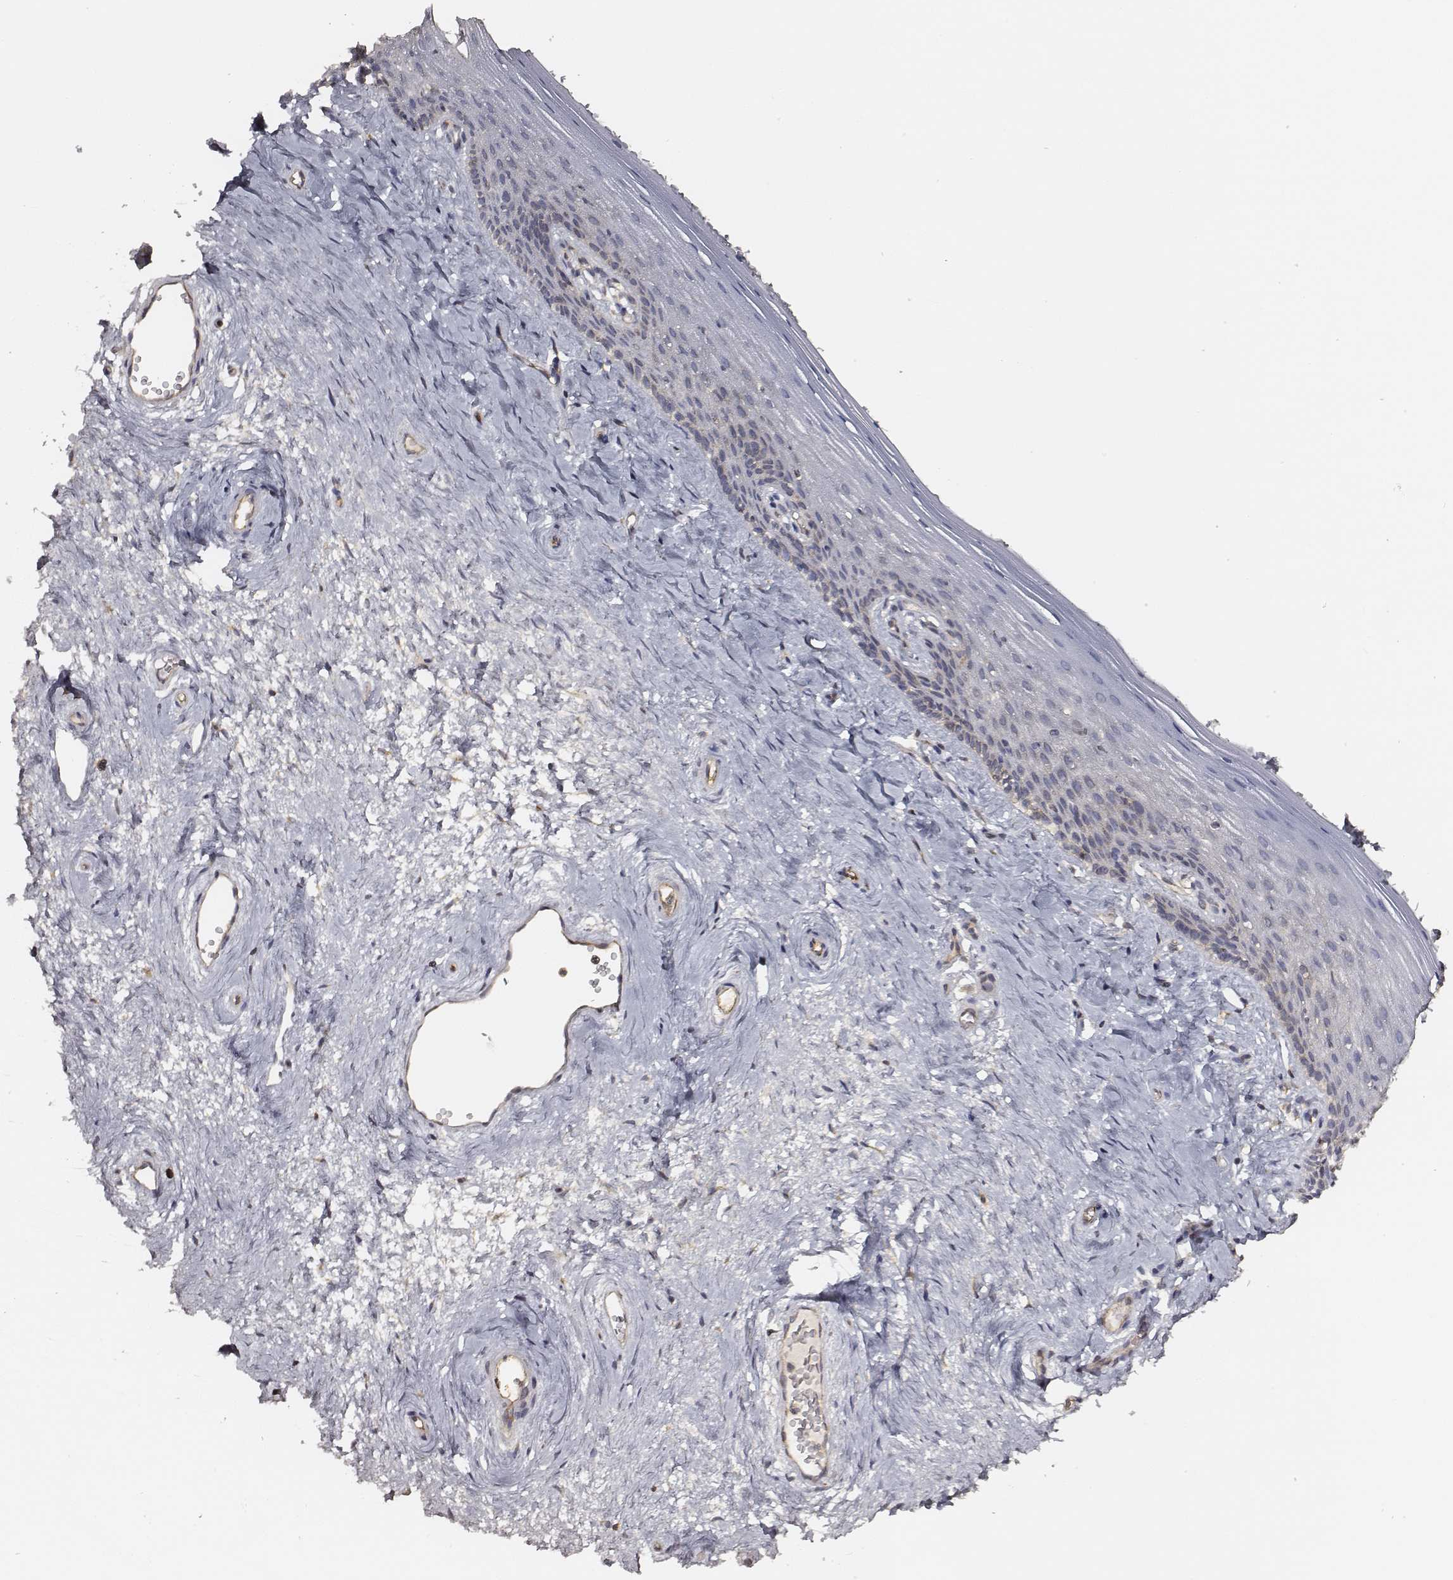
{"staining": {"intensity": "weak", "quantity": "<25%", "location": "cytoplasmic/membranous"}, "tissue": "vagina", "cell_type": "Squamous epithelial cells", "image_type": "normal", "snomed": [{"axis": "morphology", "description": "Normal tissue, NOS"}, {"axis": "topography", "description": "Vagina"}], "caption": "Immunohistochemistry (IHC) photomicrograph of normal vagina stained for a protein (brown), which displays no staining in squamous epithelial cells.", "gene": "CARS1", "patient": {"sex": "female", "age": 45}}